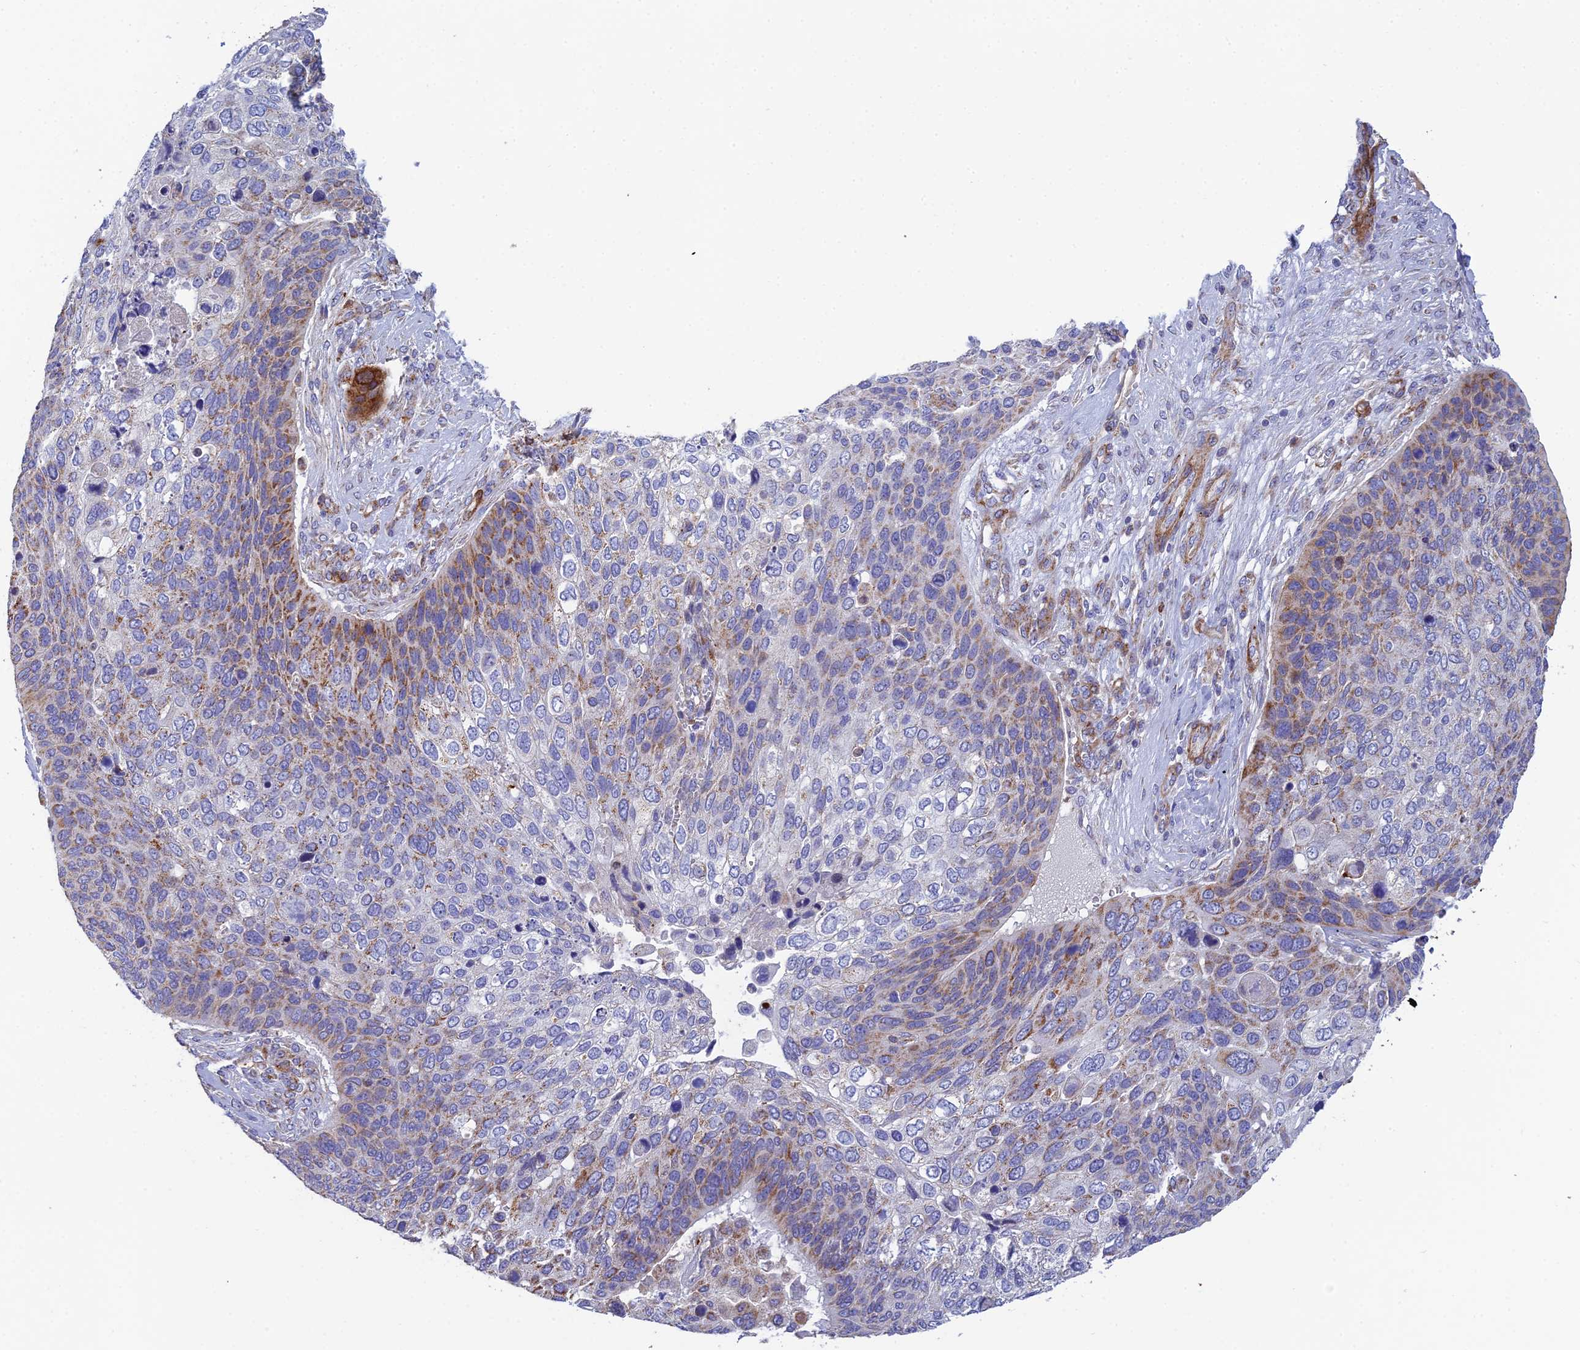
{"staining": {"intensity": "moderate", "quantity": "25%-75%", "location": "cytoplasmic/membranous"}, "tissue": "skin cancer", "cell_type": "Tumor cells", "image_type": "cancer", "snomed": [{"axis": "morphology", "description": "Basal cell carcinoma"}, {"axis": "topography", "description": "Skin"}], "caption": "This micrograph reveals immunohistochemistry staining of skin cancer, with medium moderate cytoplasmic/membranous positivity in about 25%-75% of tumor cells.", "gene": "CSPG4", "patient": {"sex": "female", "age": 74}}